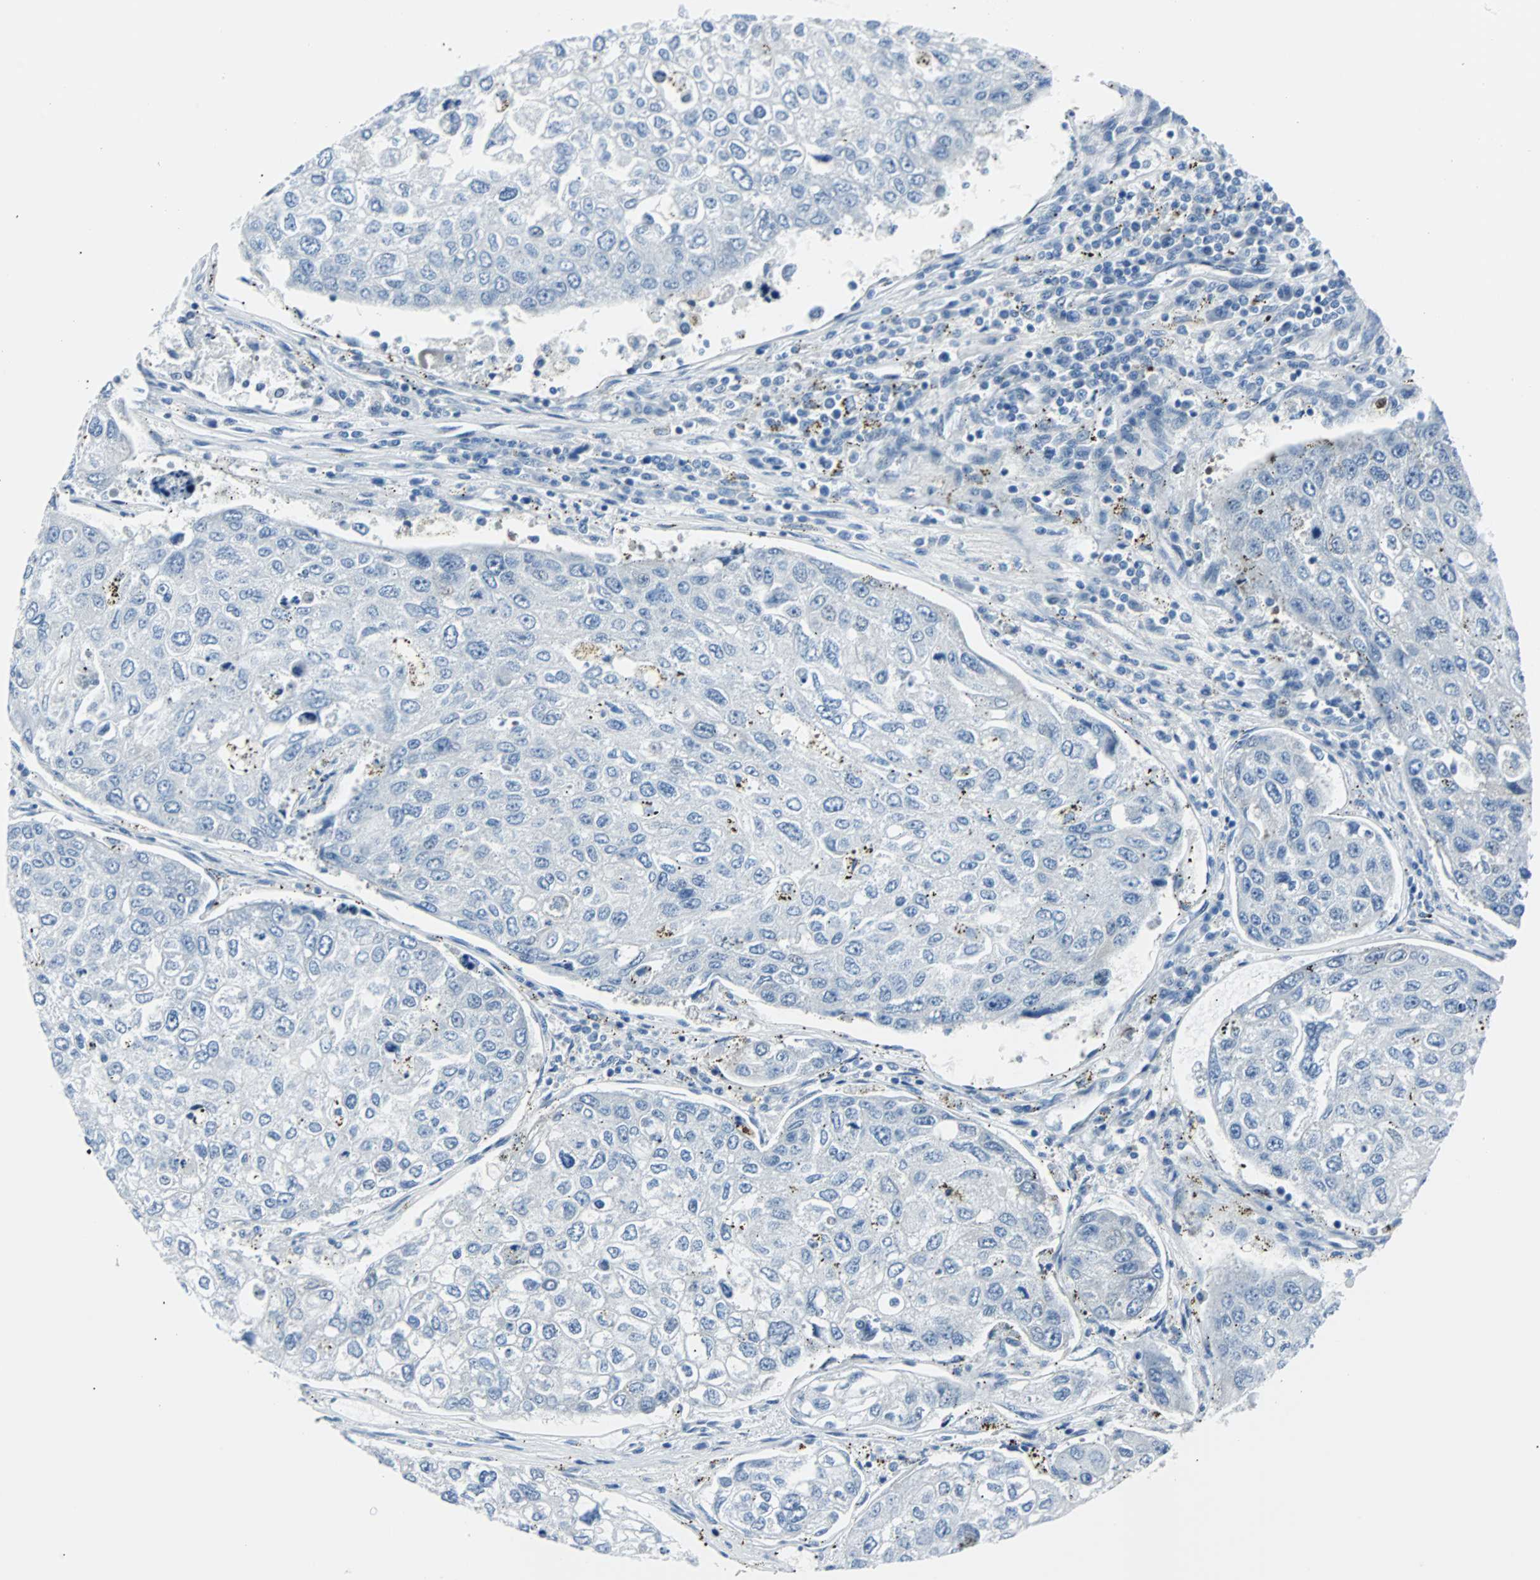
{"staining": {"intensity": "moderate", "quantity": "<25%", "location": "cytoplasmic/membranous"}, "tissue": "urothelial cancer", "cell_type": "Tumor cells", "image_type": "cancer", "snomed": [{"axis": "morphology", "description": "Urothelial carcinoma, High grade"}, {"axis": "topography", "description": "Lymph node"}, {"axis": "topography", "description": "Urinary bladder"}], "caption": "The immunohistochemical stain highlights moderate cytoplasmic/membranous expression in tumor cells of high-grade urothelial carcinoma tissue.", "gene": "RASA1", "patient": {"sex": "male", "age": 51}}